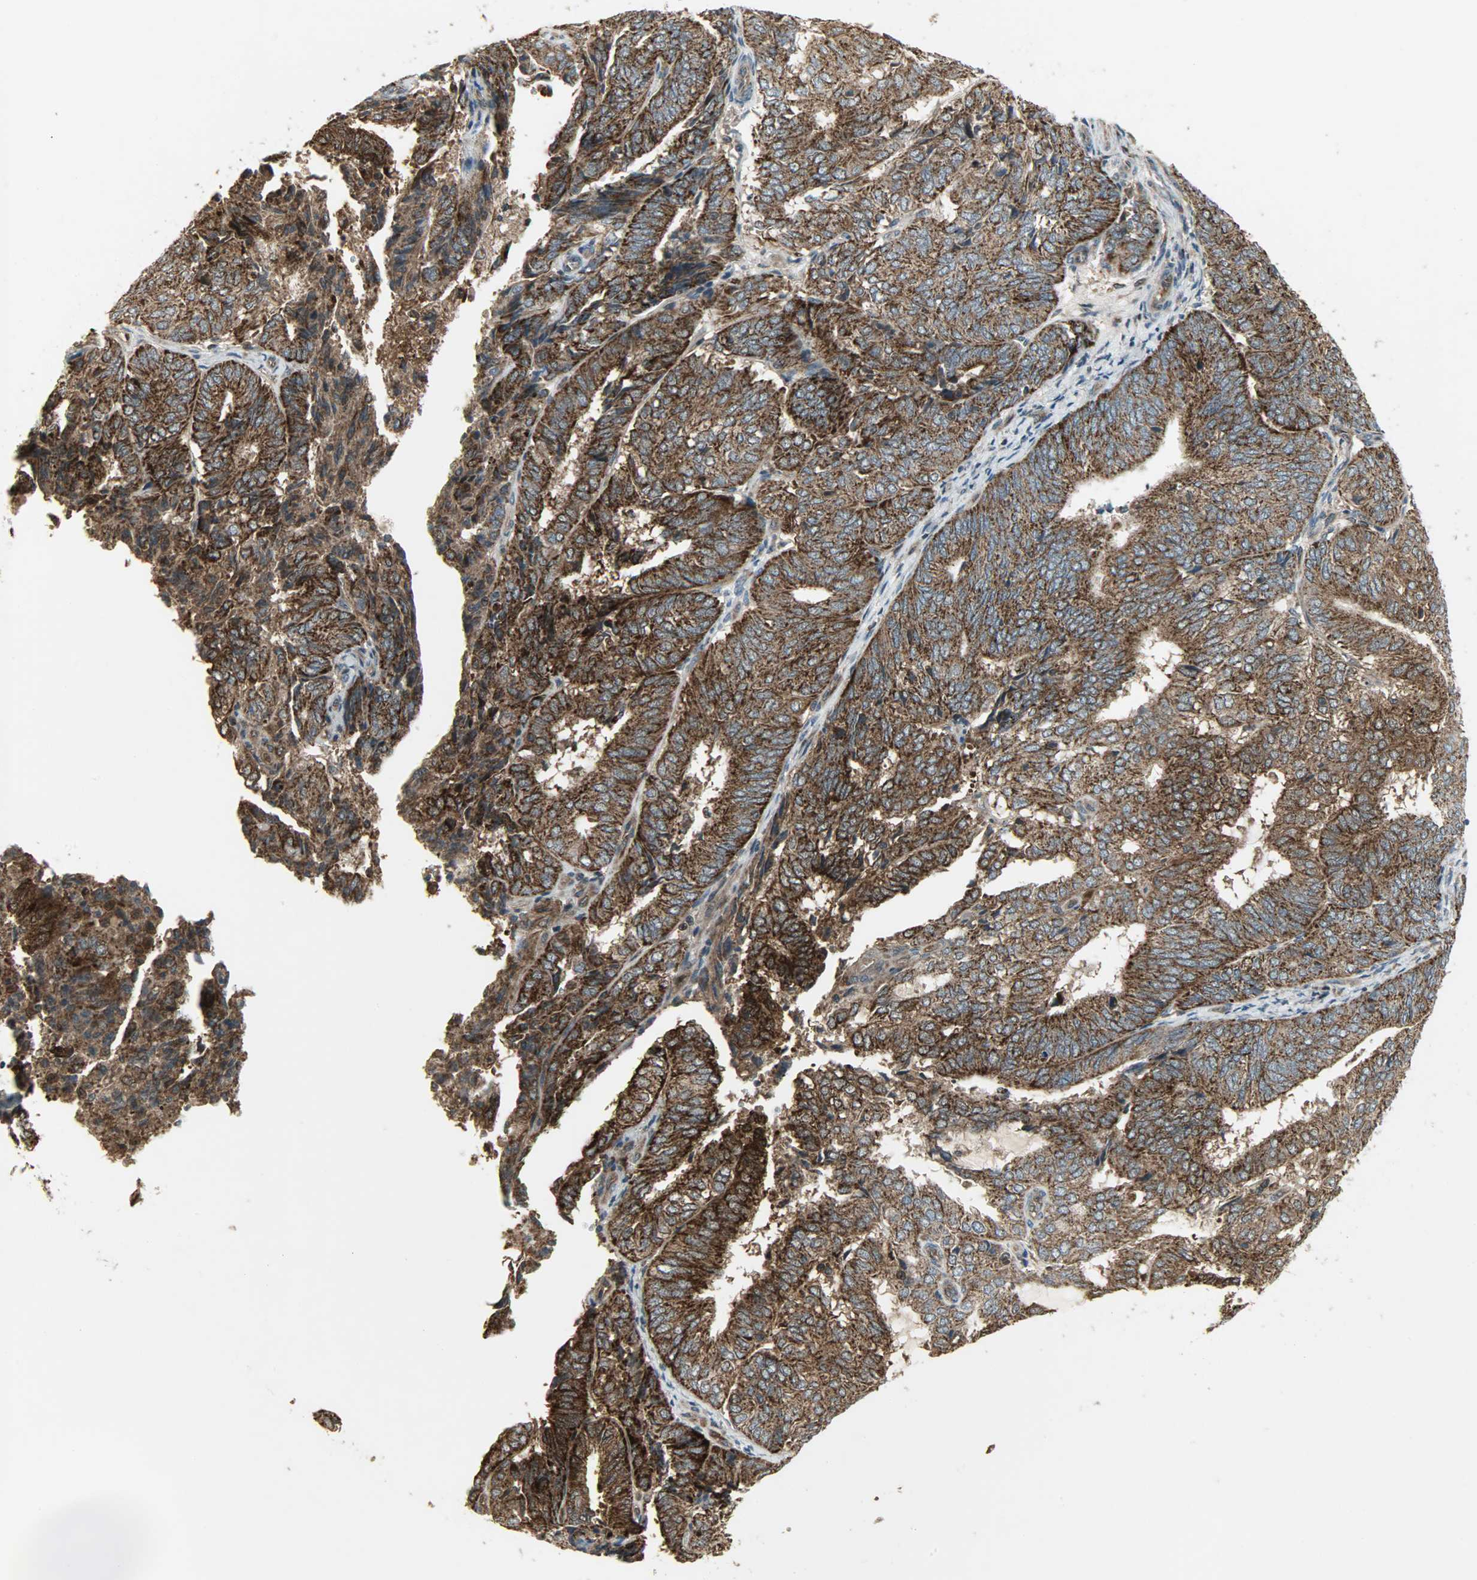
{"staining": {"intensity": "strong", "quantity": ">75%", "location": "cytoplasmic/membranous"}, "tissue": "endometrial cancer", "cell_type": "Tumor cells", "image_type": "cancer", "snomed": [{"axis": "morphology", "description": "Adenocarcinoma, NOS"}, {"axis": "topography", "description": "Uterus"}], "caption": "Endometrial cancer tissue exhibits strong cytoplasmic/membranous staining in approximately >75% of tumor cells, visualized by immunohistochemistry. (Brightfield microscopy of DAB IHC at high magnification).", "gene": "AMT", "patient": {"sex": "female", "age": 60}}